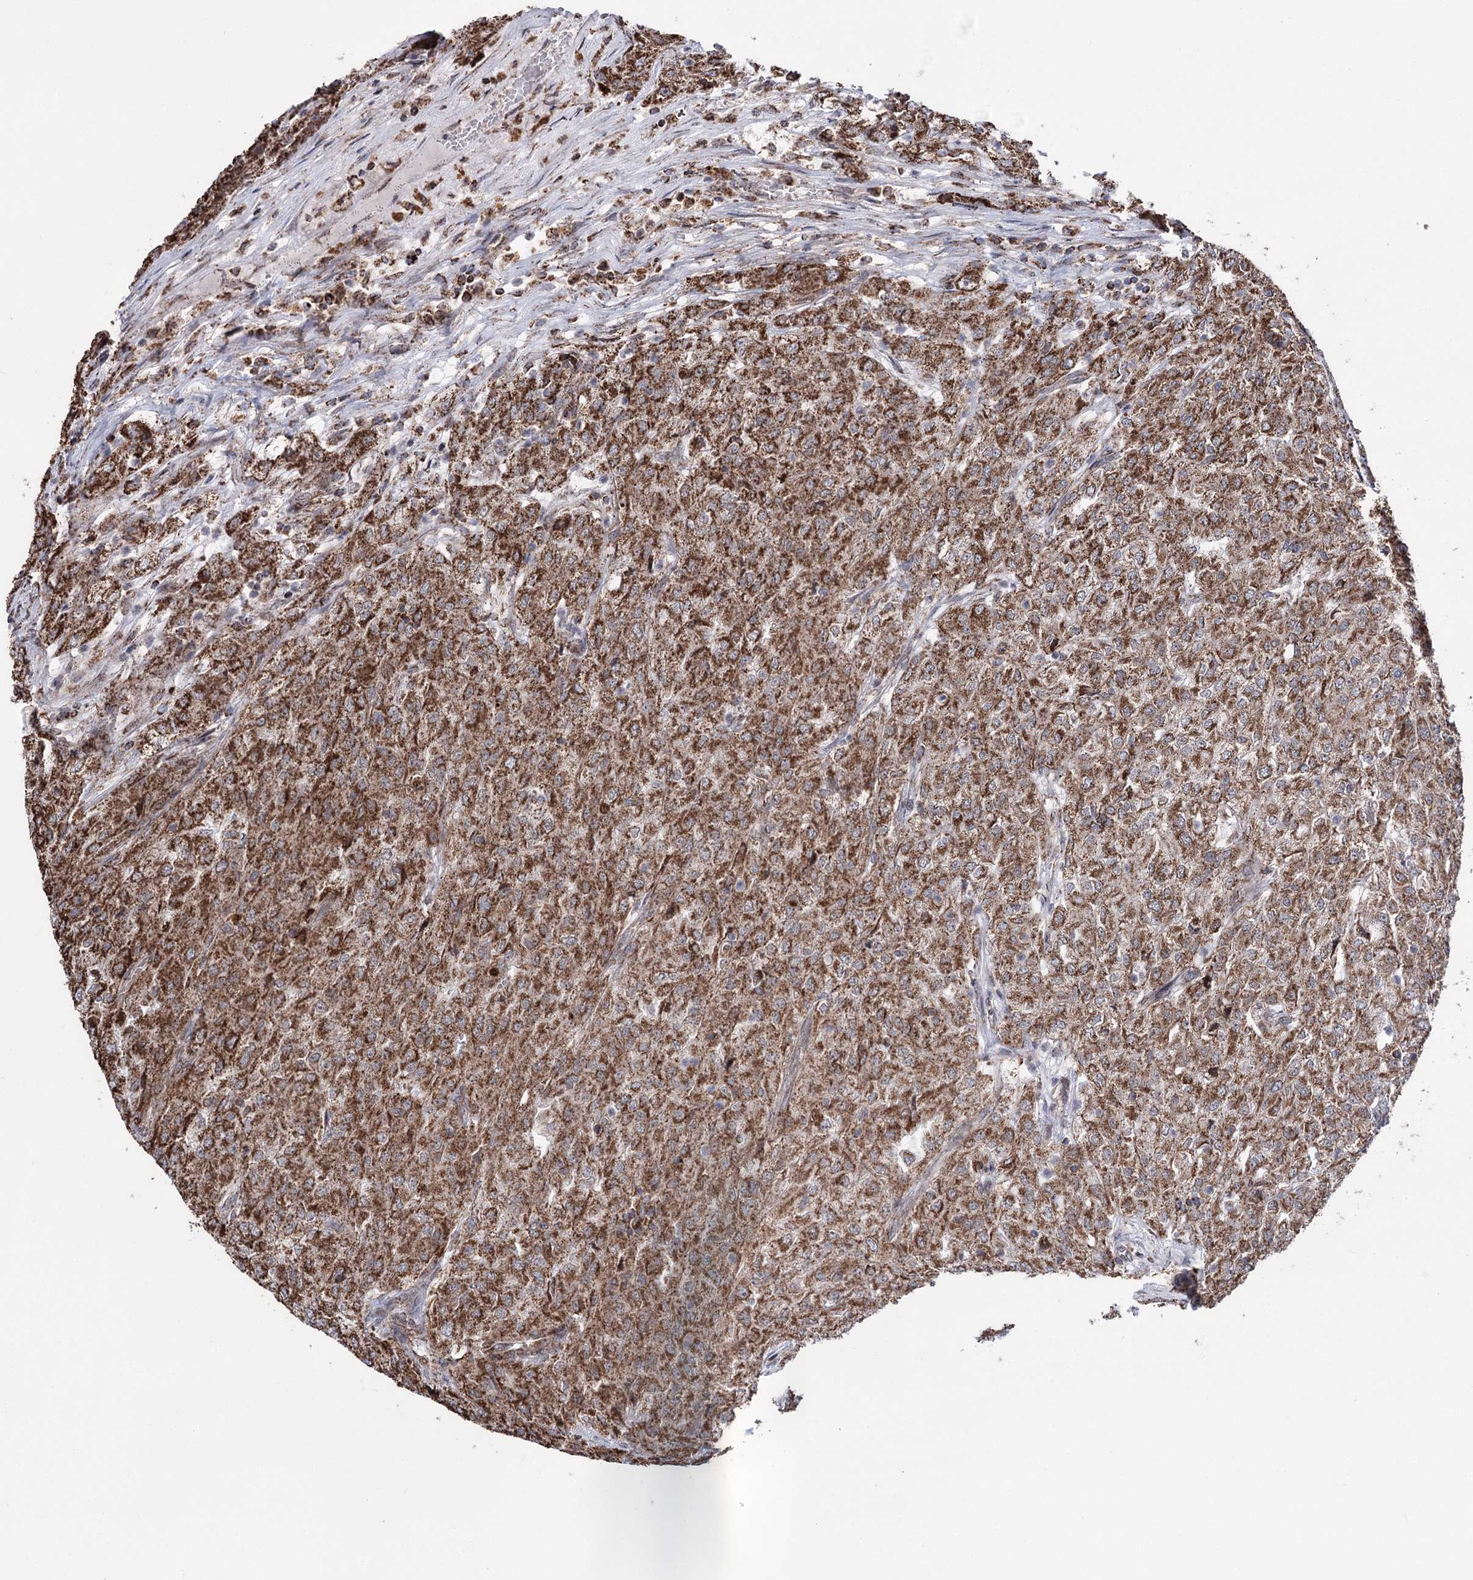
{"staining": {"intensity": "moderate", "quantity": ">75%", "location": "cytoplasmic/membranous"}, "tissue": "renal cancer", "cell_type": "Tumor cells", "image_type": "cancer", "snomed": [{"axis": "morphology", "description": "Adenocarcinoma, NOS"}, {"axis": "topography", "description": "Kidney"}], "caption": "Brown immunohistochemical staining in adenocarcinoma (renal) shows moderate cytoplasmic/membranous staining in approximately >75% of tumor cells. The protein of interest is stained brown, and the nuclei are stained in blue (DAB (3,3'-diaminobenzidine) IHC with brightfield microscopy, high magnification).", "gene": "CREB3L4", "patient": {"sex": "female", "age": 54}}